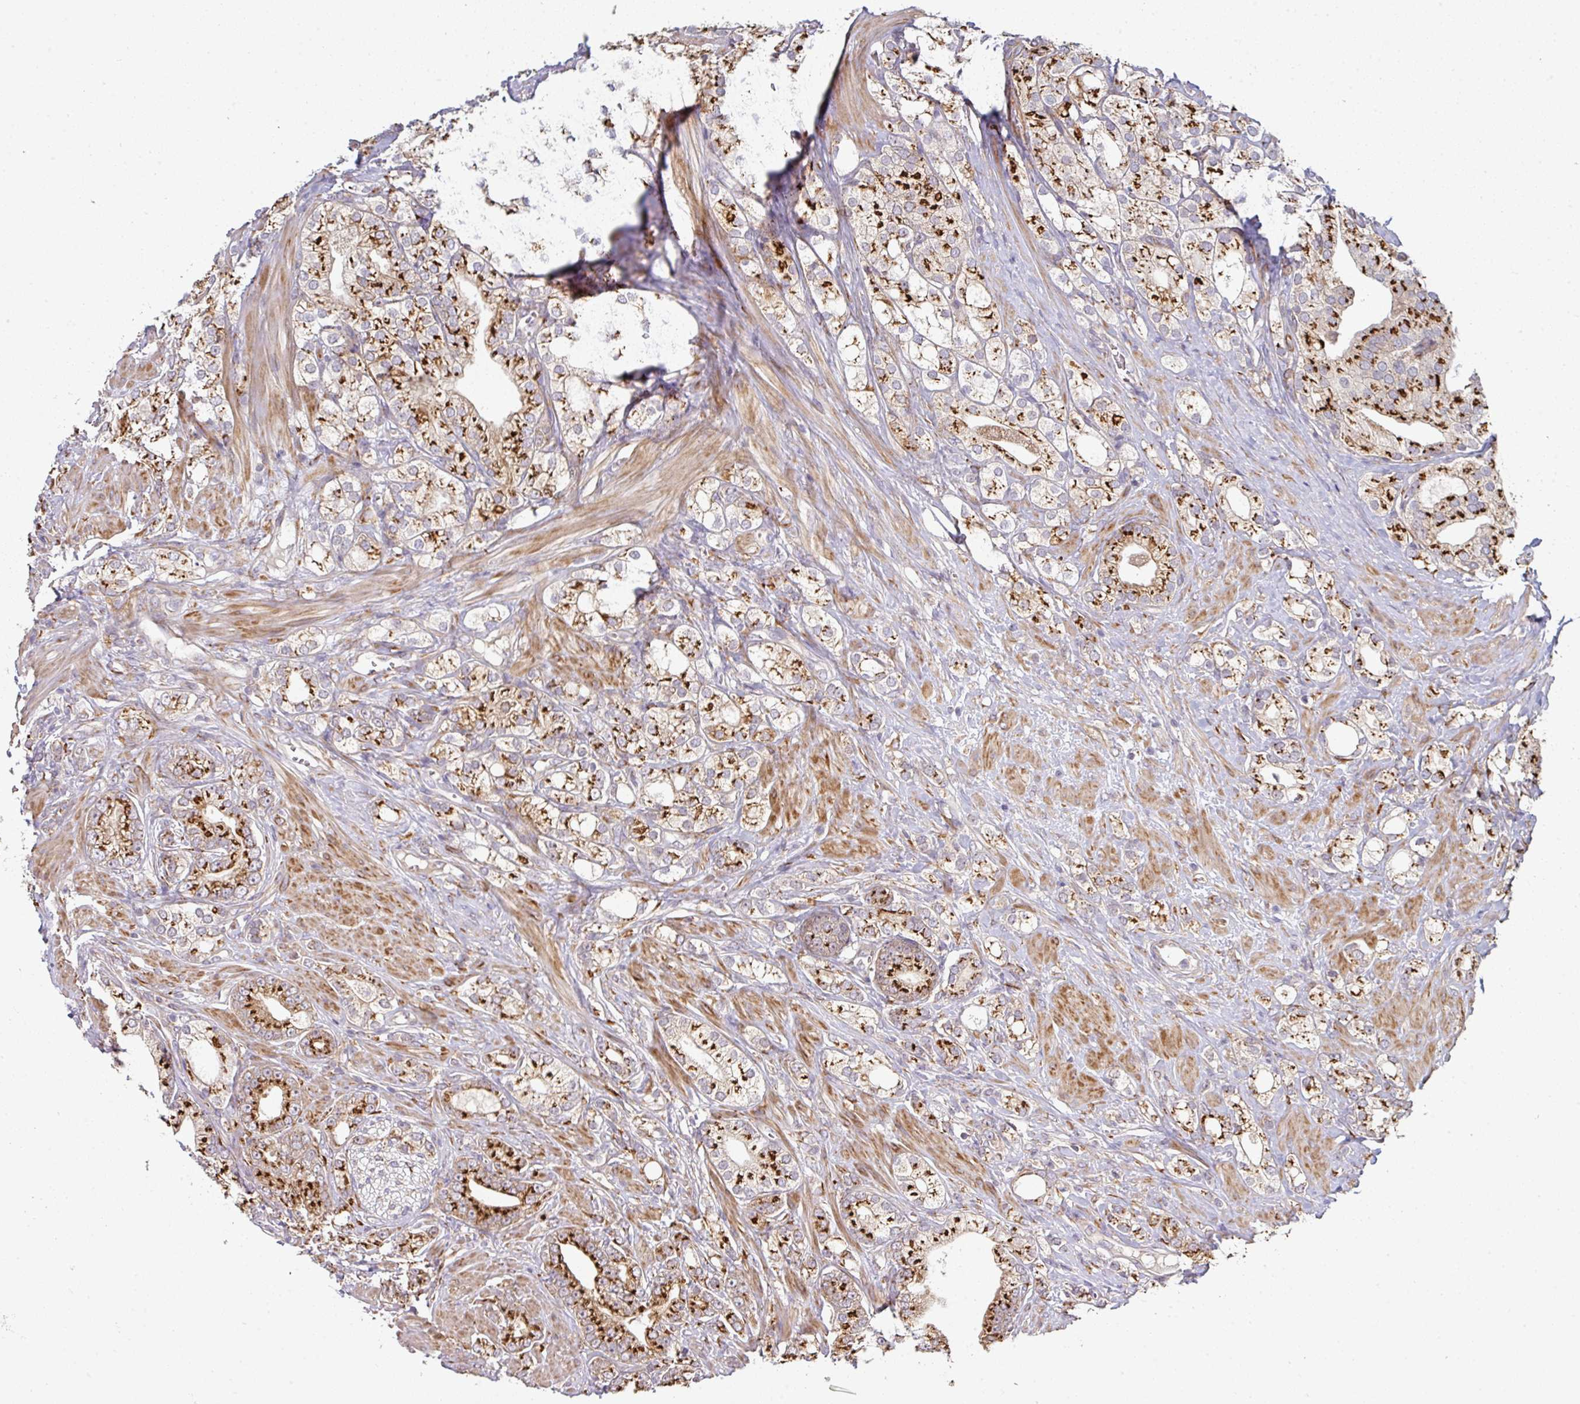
{"staining": {"intensity": "strong", "quantity": ">75%", "location": "cytoplasmic/membranous"}, "tissue": "prostate cancer", "cell_type": "Tumor cells", "image_type": "cancer", "snomed": [{"axis": "morphology", "description": "Adenocarcinoma, High grade"}, {"axis": "topography", "description": "Prostate"}], "caption": "High-magnification brightfield microscopy of prostate cancer (adenocarcinoma (high-grade)) stained with DAB (brown) and counterstained with hematoxylin (blue). tumor cells exhibit strong cytoplasmic/membranous positivity is appreciated in about>75% of cells.", "gene": "ZNF268", "patient": {"sex": "male", "age": 50}}